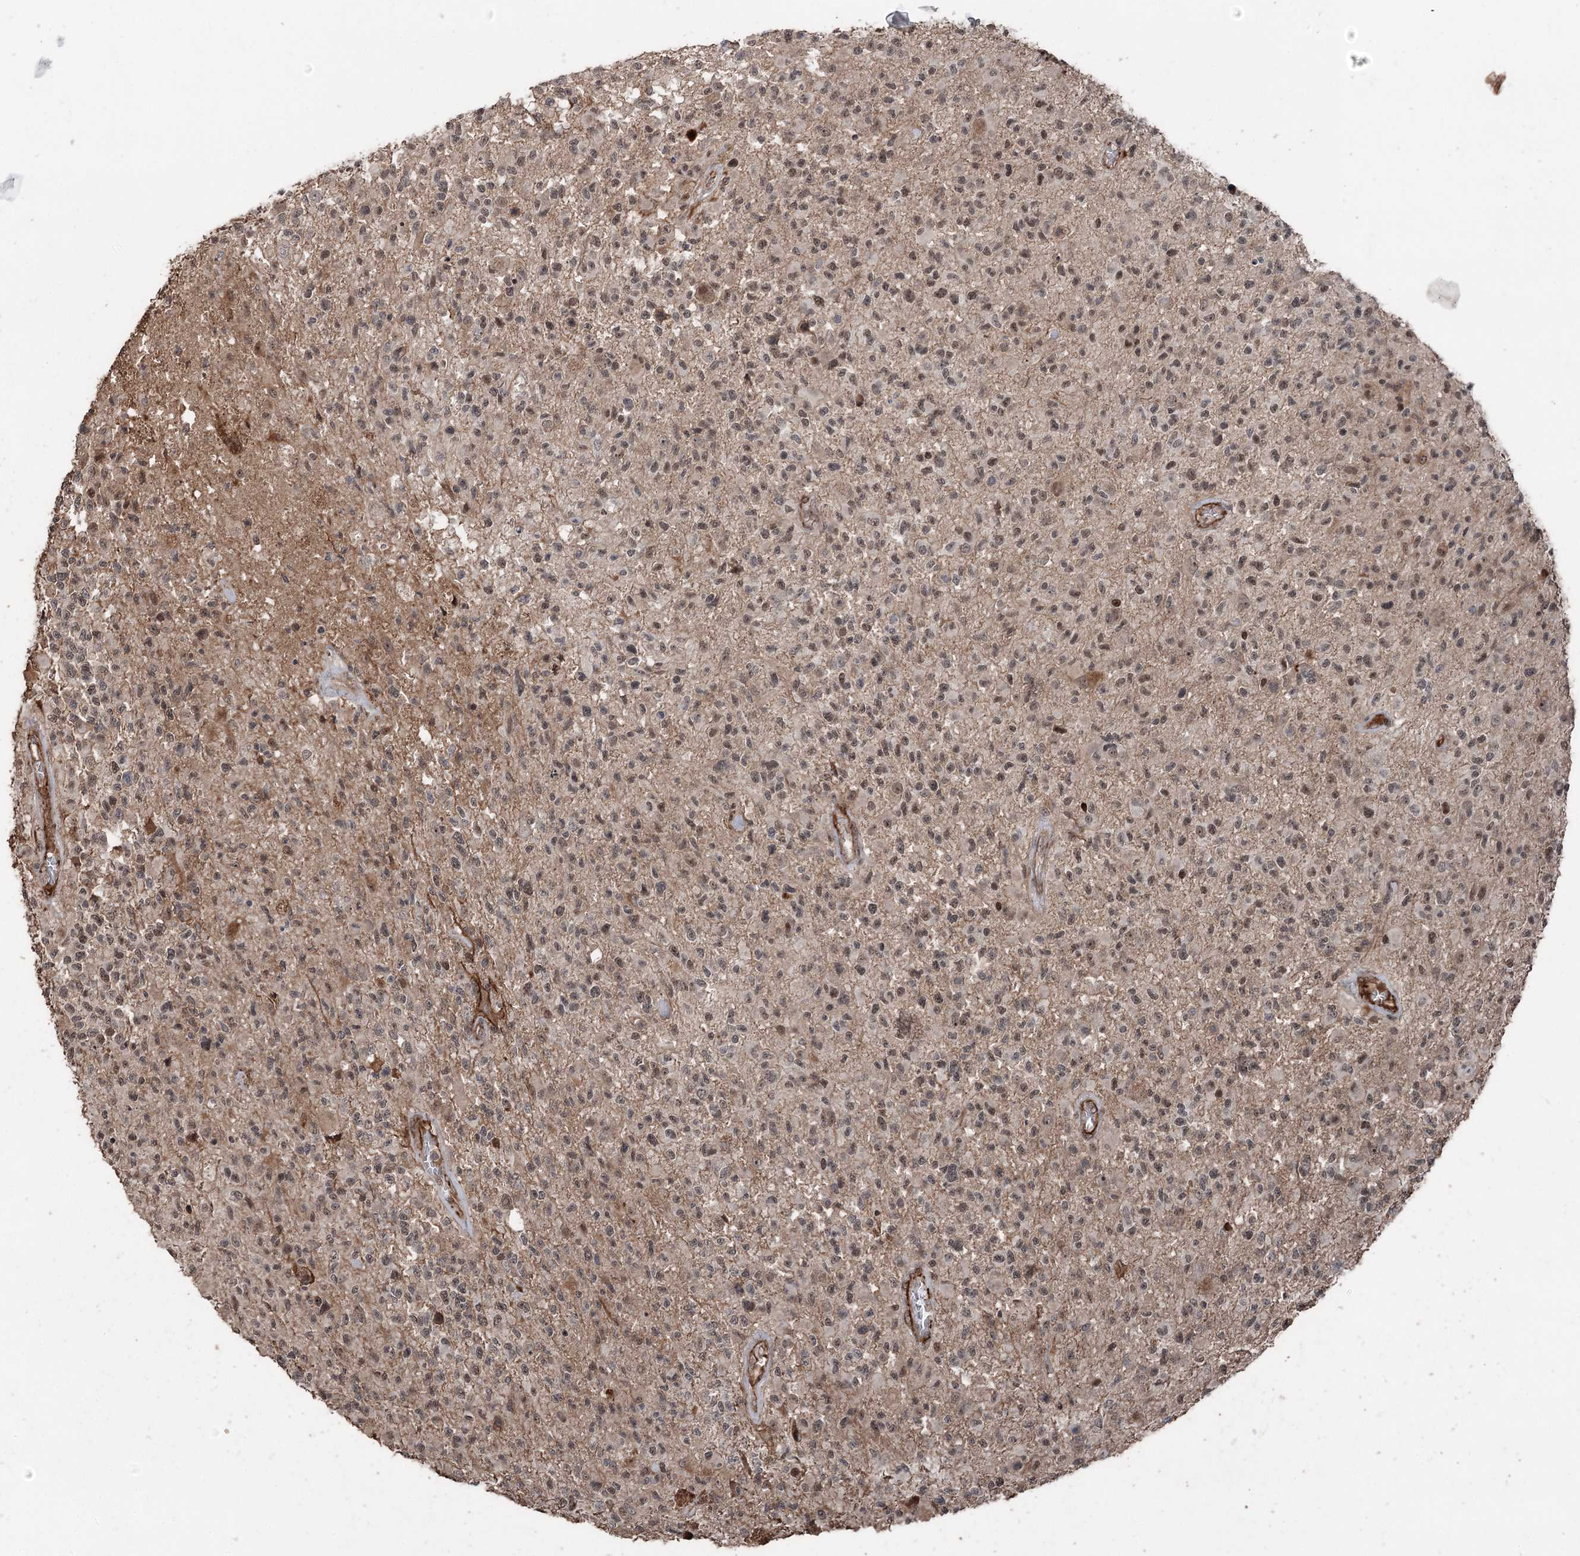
{"staining": {"intensity": "moderate", "quantity": "25%-75%", "location": "nuclear"}, "tissue": "glioma", "cell_type": "Tumor cells", "image_type": "cancer", "snomed": [{"axis": "morphology", "description": "Glioma, malignant, High grade"}, {"axis": "morphology", "description": "Glioblastoma, NOS"}, {"axis": "topography", "description": "Brain"}], "caption": "The photomicrograph shows a brown stain indicating the presence of a protein in the nuclear of tumor cells in high-grade glioma (malignant). Using DAB (3,3'-diaminobenzidine) (brown) and hematoxylin (blue) stains, captured at high magnification using brightfield microscopy.", "gene": "CCDC82", "patient": {"sex": "male", "age": 60}}